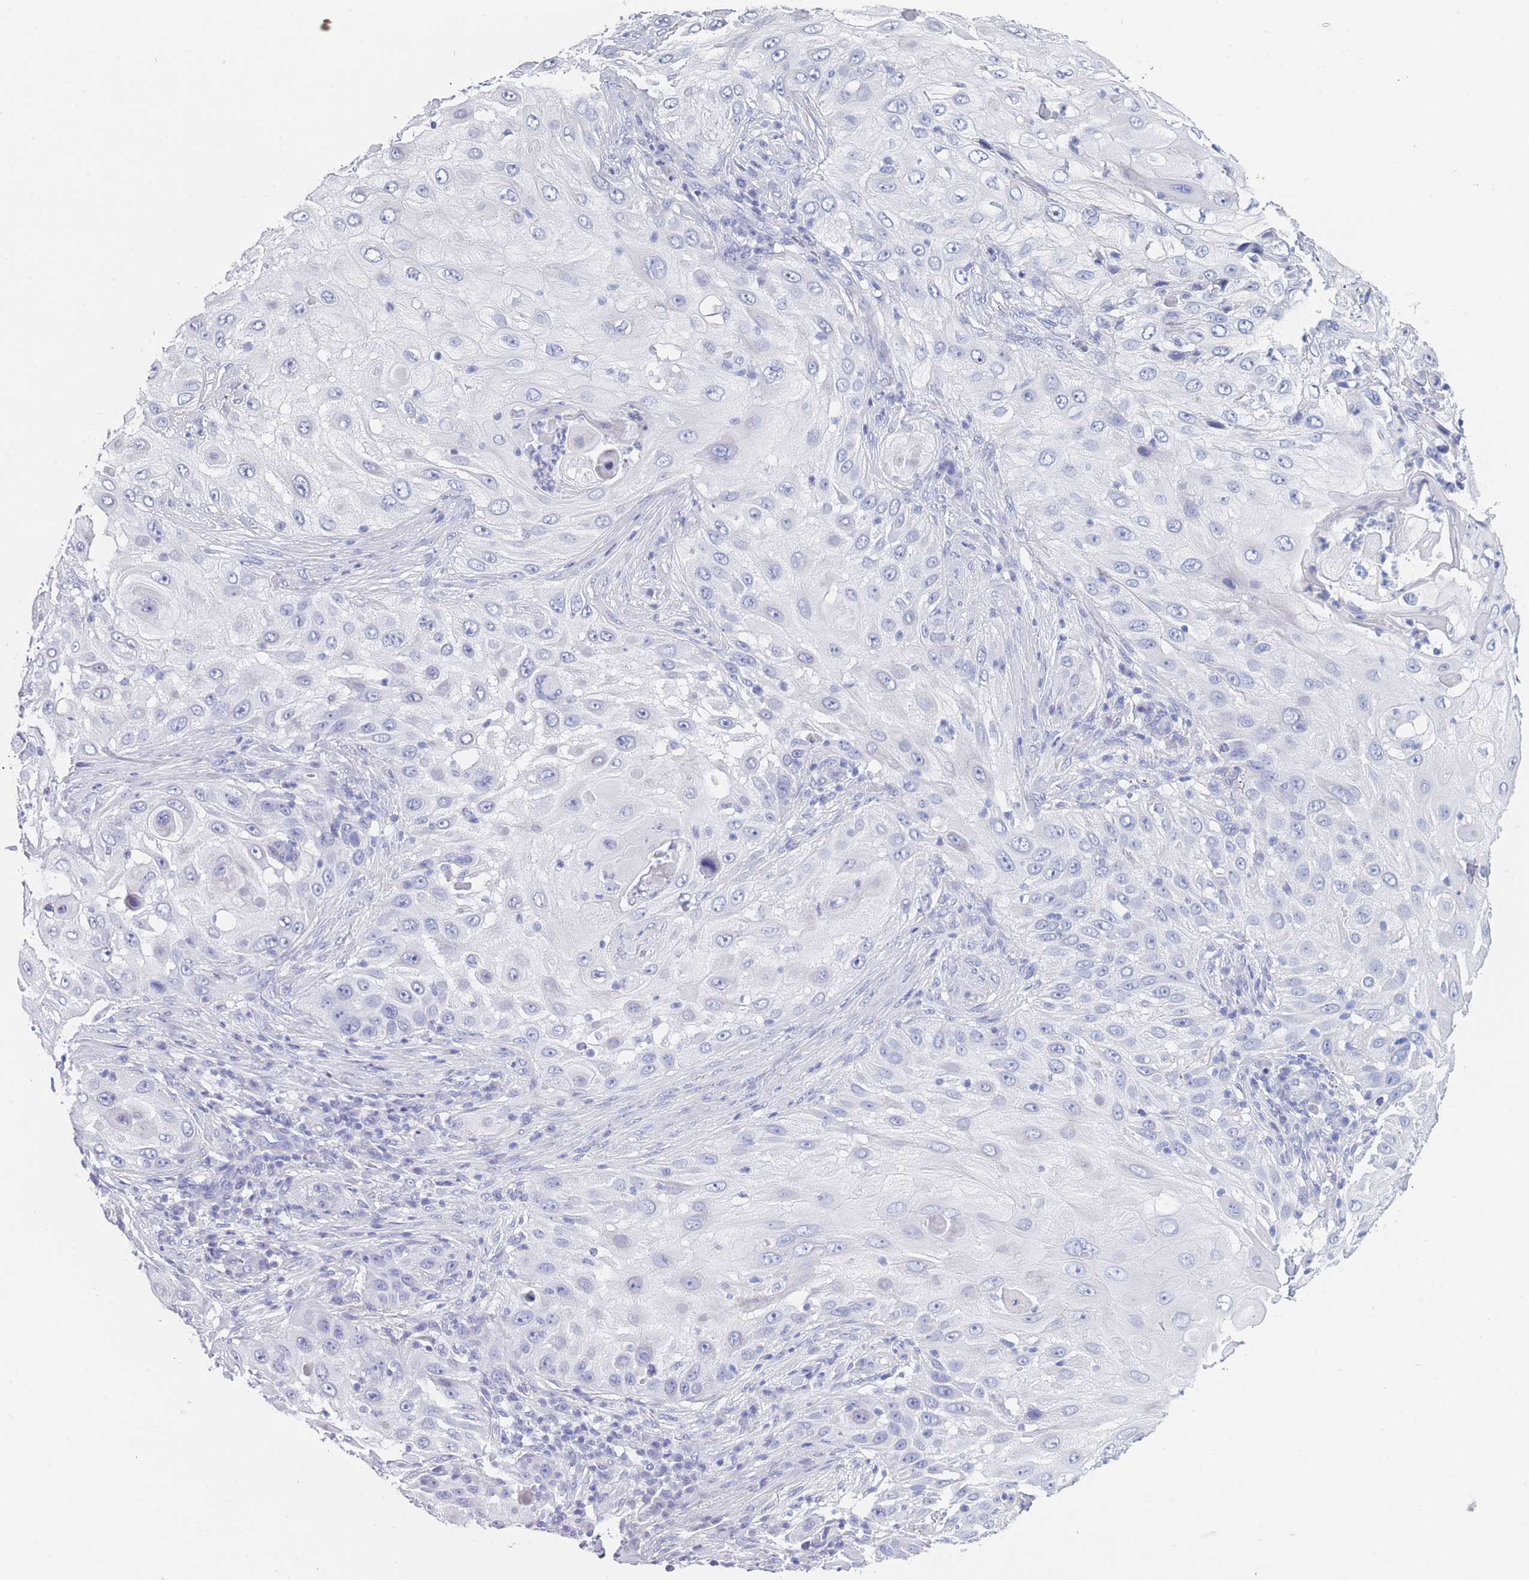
{"staining": {"intensity": "negative", "quantity": "none", "location": "none"}, "tissue": "skin cancer", "cell_type": "Tumor cells", "image_type": "cancer", "snomed": [{"axis": "morphology", "description": "Squamous cell carcinoma, NOS"}, {"axis": "topography", "description": "Skin"}], "caption": "DAB immunohistochemical staining of human skin cancer displays no significant positivity in tumor cells.", "gene": "OR5D16", "patient": {"sex": "female", "age": 44}}